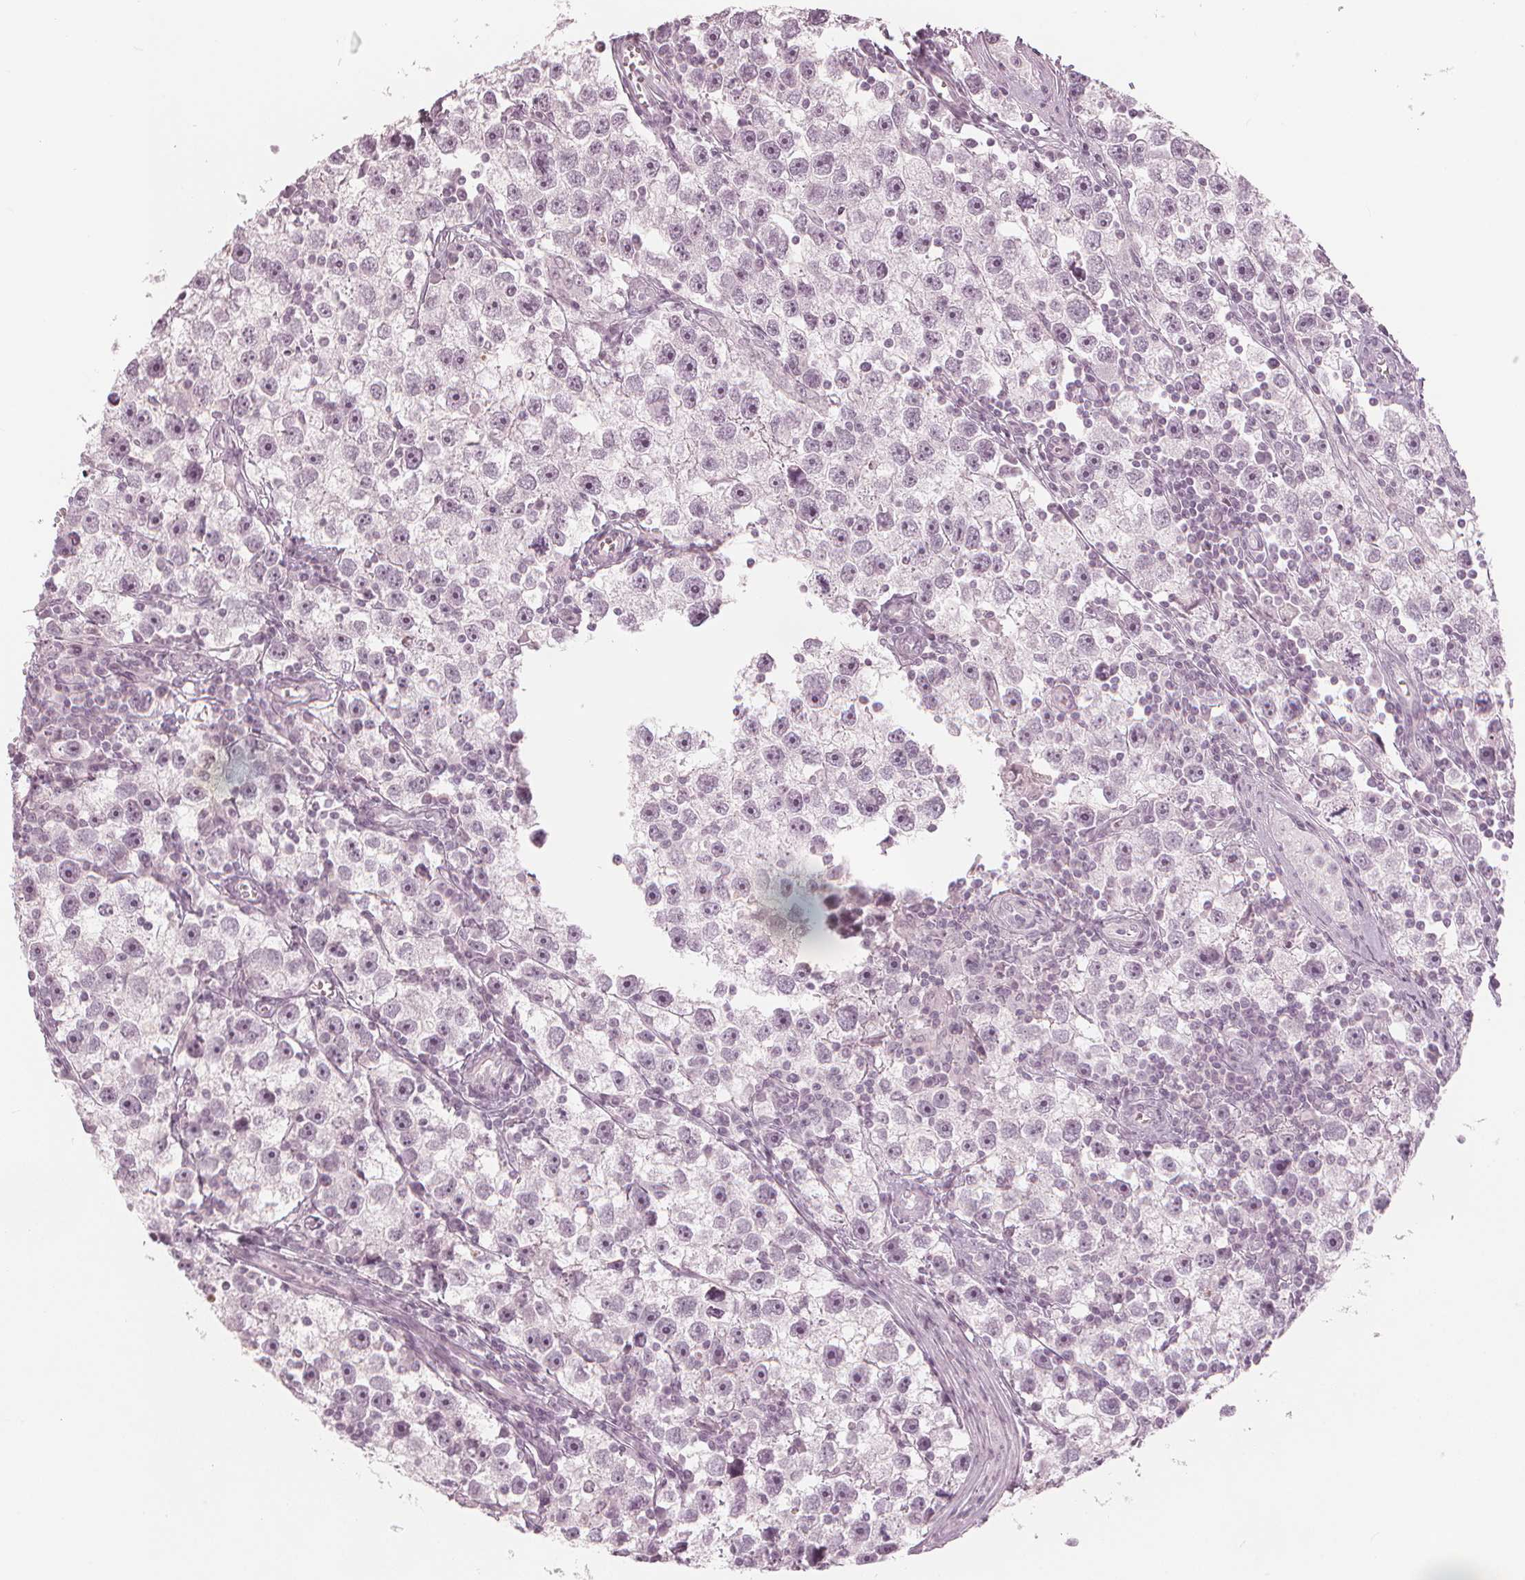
{"staining": {"intensity": "negative", "quantity": "none", "location": "none"}, "tissue": "testis cancer", "cell_type": "Tumor cells", "image_type": "cancer", "snomed": [{"axis": "morphology", "description": "Seminoma, NOS"}, {"axis": "topography", "description": "Testis"}], "caption": "Immunohistochemistry of human testis seminoma demonstrates no expression in tumor cells. (Brightfield microscopy of DAB (3,3'-diaminobenzidine) immunohistochemistry at high magnification).", "gene": "PAEP", "patient": {"sex": "male", "age": 30}}